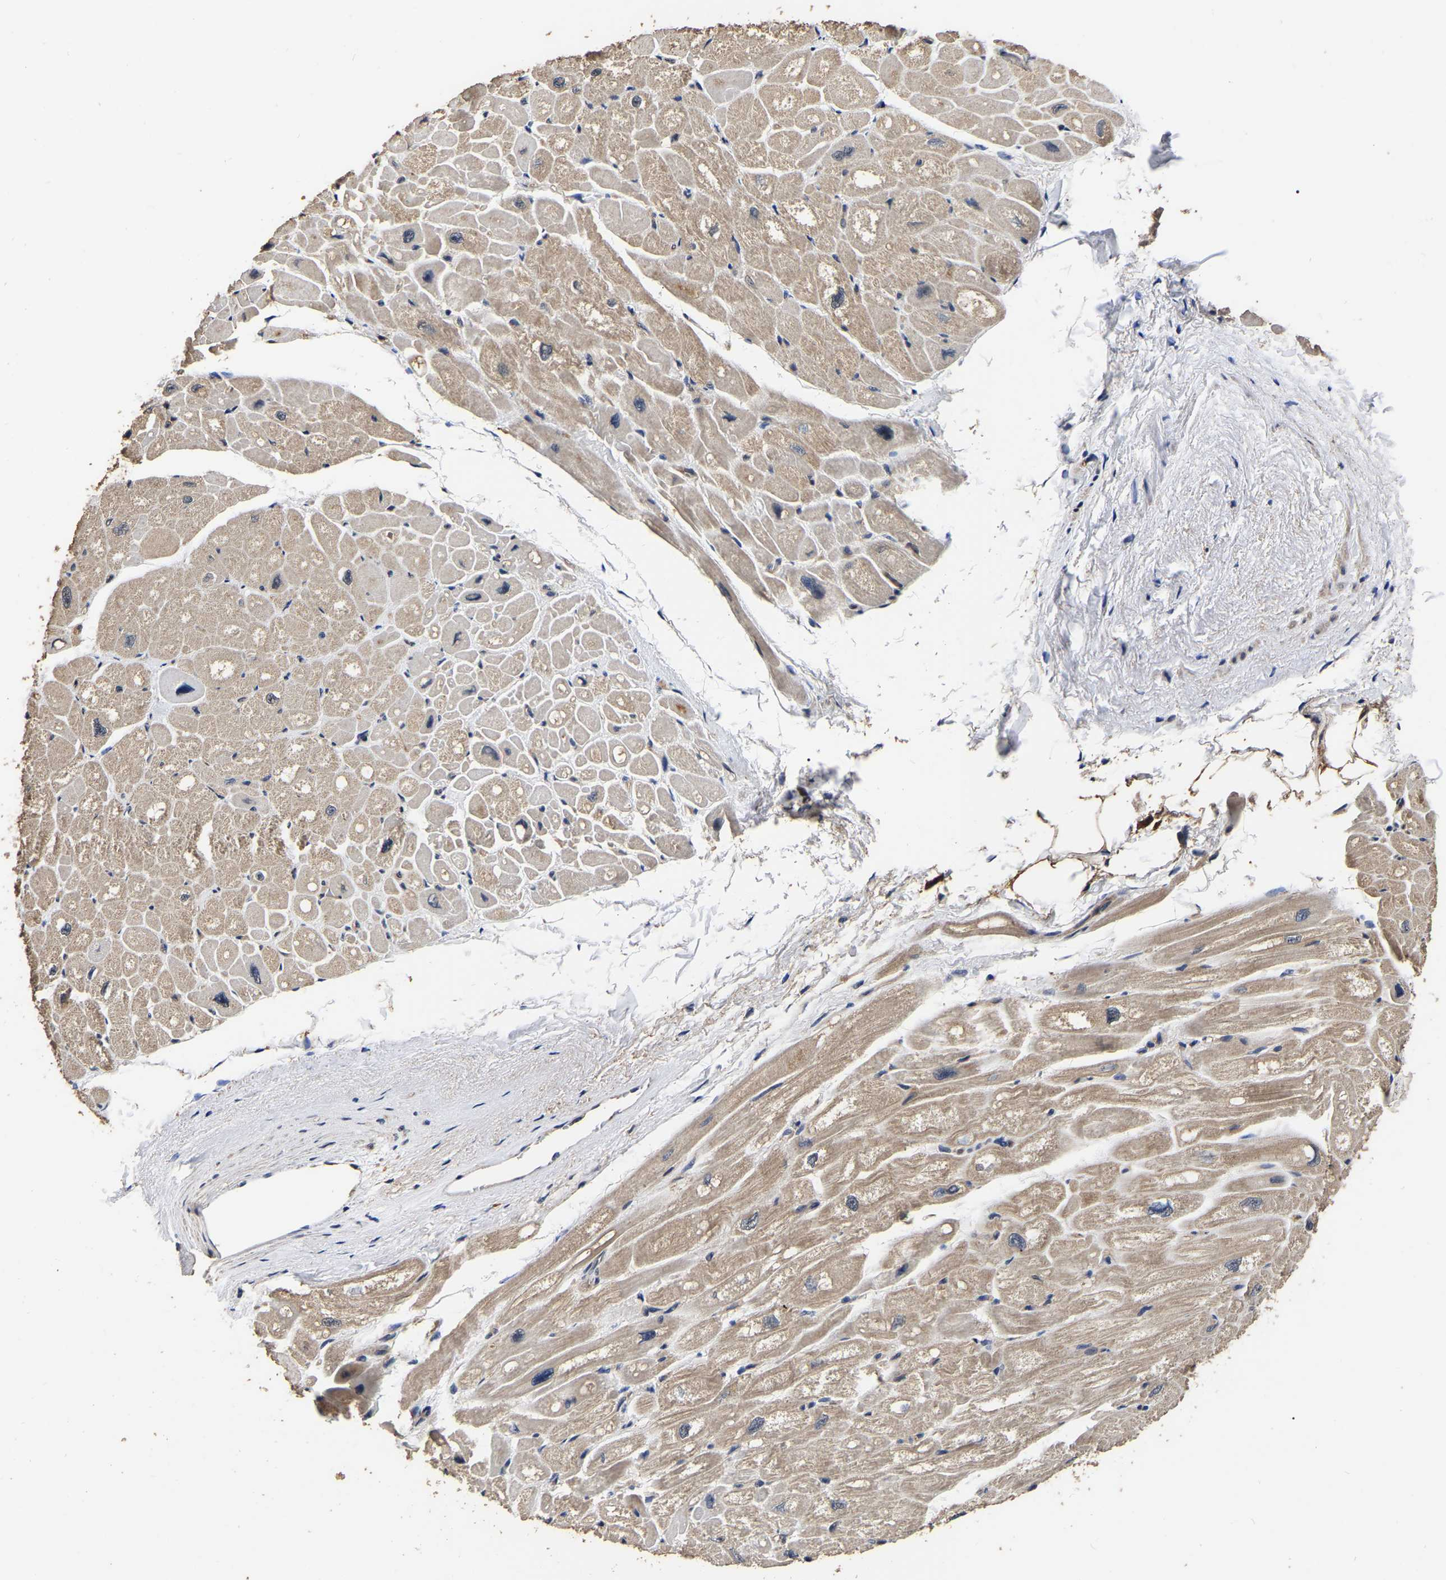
{"staining": {"intensity": "weak", "quantity": "25%-75%", "location": "cytoplasmic/membranous"}, "tissue": "heart muscle", "cell_type": "Cardiomyocytes", "image_type": "normal", "snomed": [{"axis": "morphology", "description": "Normal tissue, NOS"}, {"axis": "topography", "description": "Heart"}], "caption": "Immunohistochemistry of unremarkable heart muscle displays low levels of weak cytoplasmic/membranous expression in approximately 25%-75% of cardiomyocytes. Immunohistochemistry (ihc) stains the protein of interest in brown and the nuclei are stained blue.", "gene": "STK32C", "patient": {"sex": "male", "age": 49}}